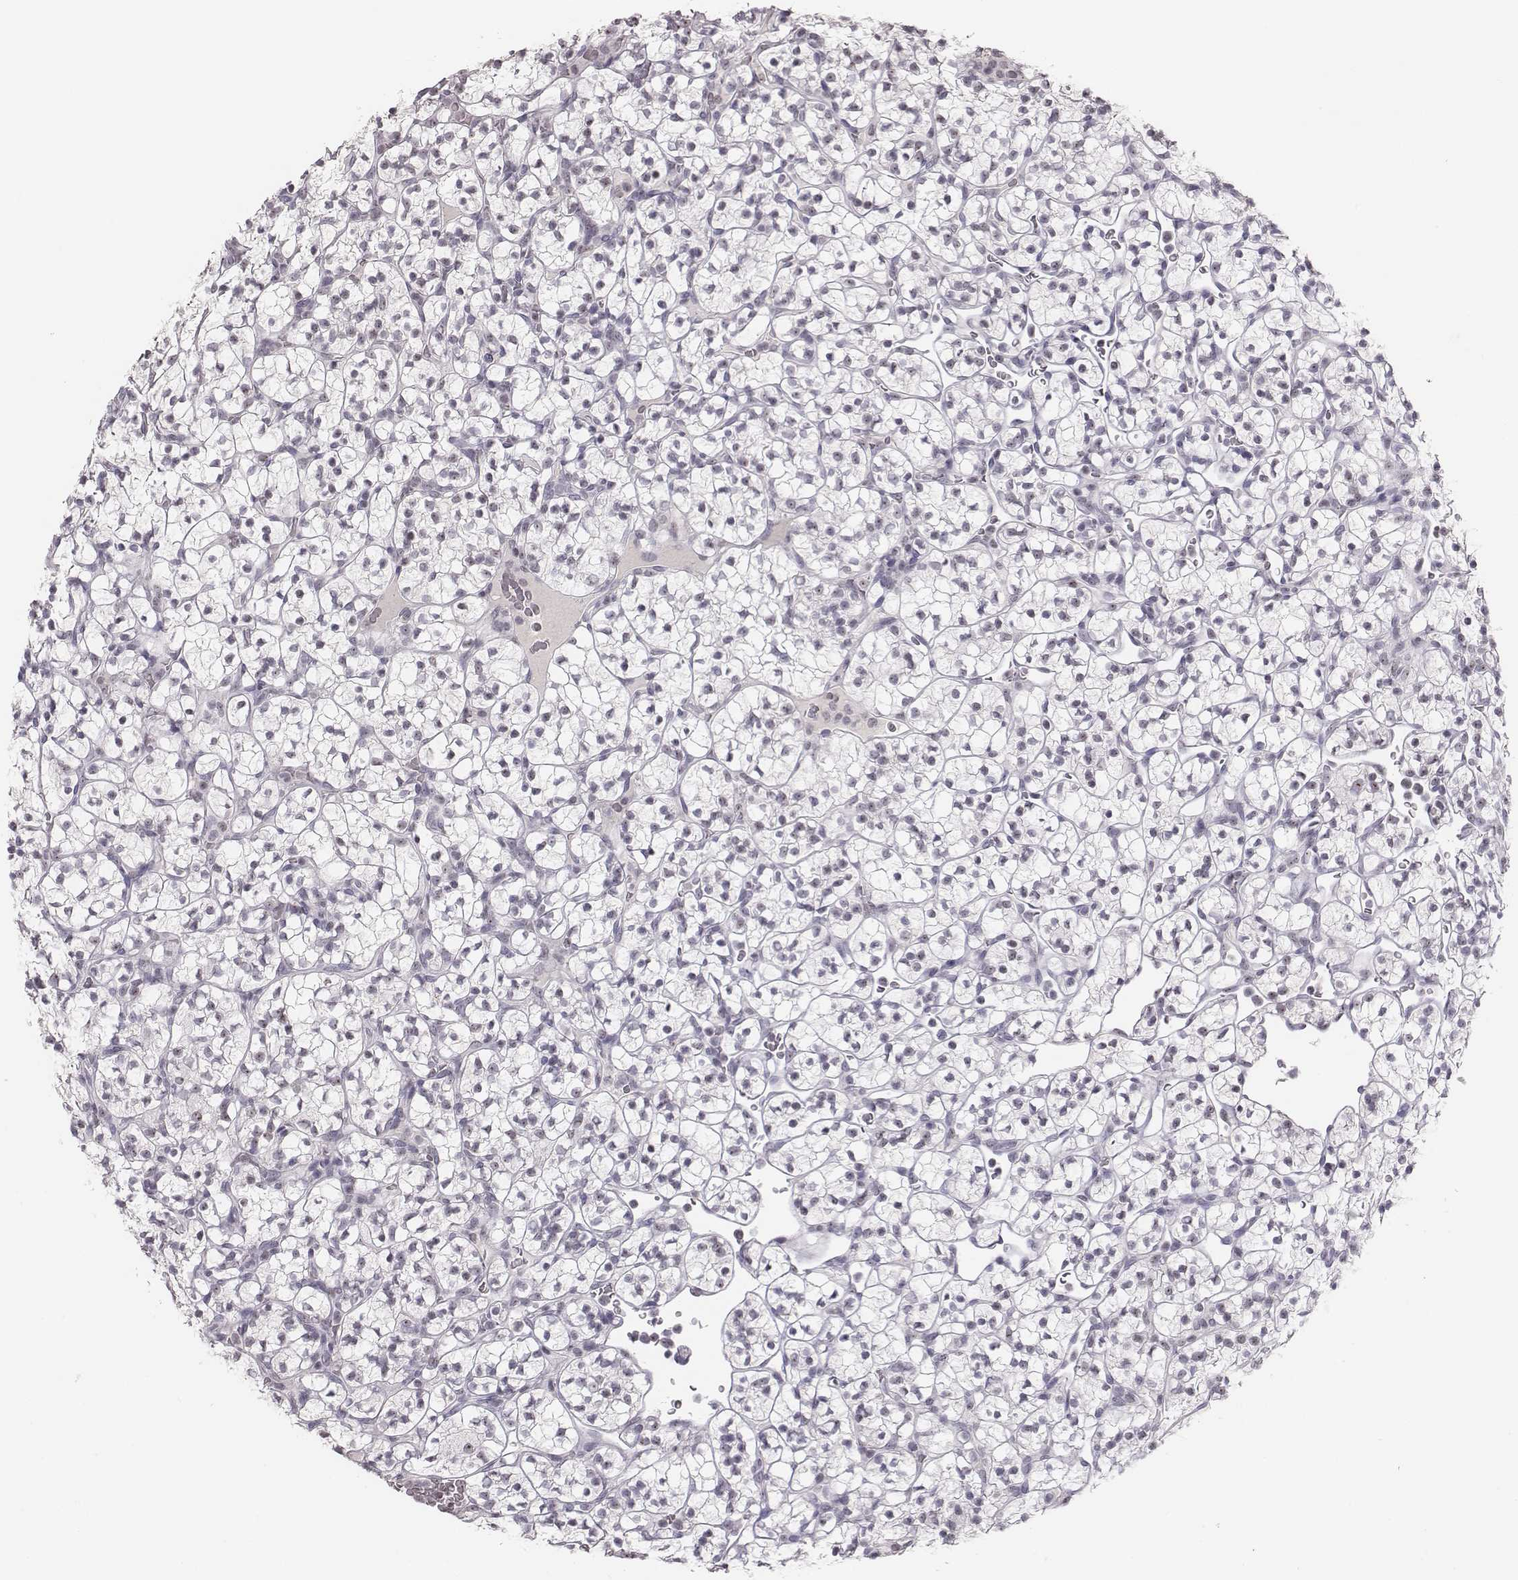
{"staining": {"intensity": "negative", "quantity": "none", "location": "none"}, "tissue": "renal cancer", "cell_type": "Tumor cells", "image_type": "cancer", "snomed": [{"axis": "morphology", "description": "Adenocarcinoma, NOS"}, {"axis": "topography", "description": "Kidney"}], "caption": "DAB (3,3'-diaminobenzidine) immunohistochemical staining of adenocarcinoma (renal) exhibits no significant staining in tumor cells.", "gene": "NIFK", "patient": {"sex": "female", "age": 89}}